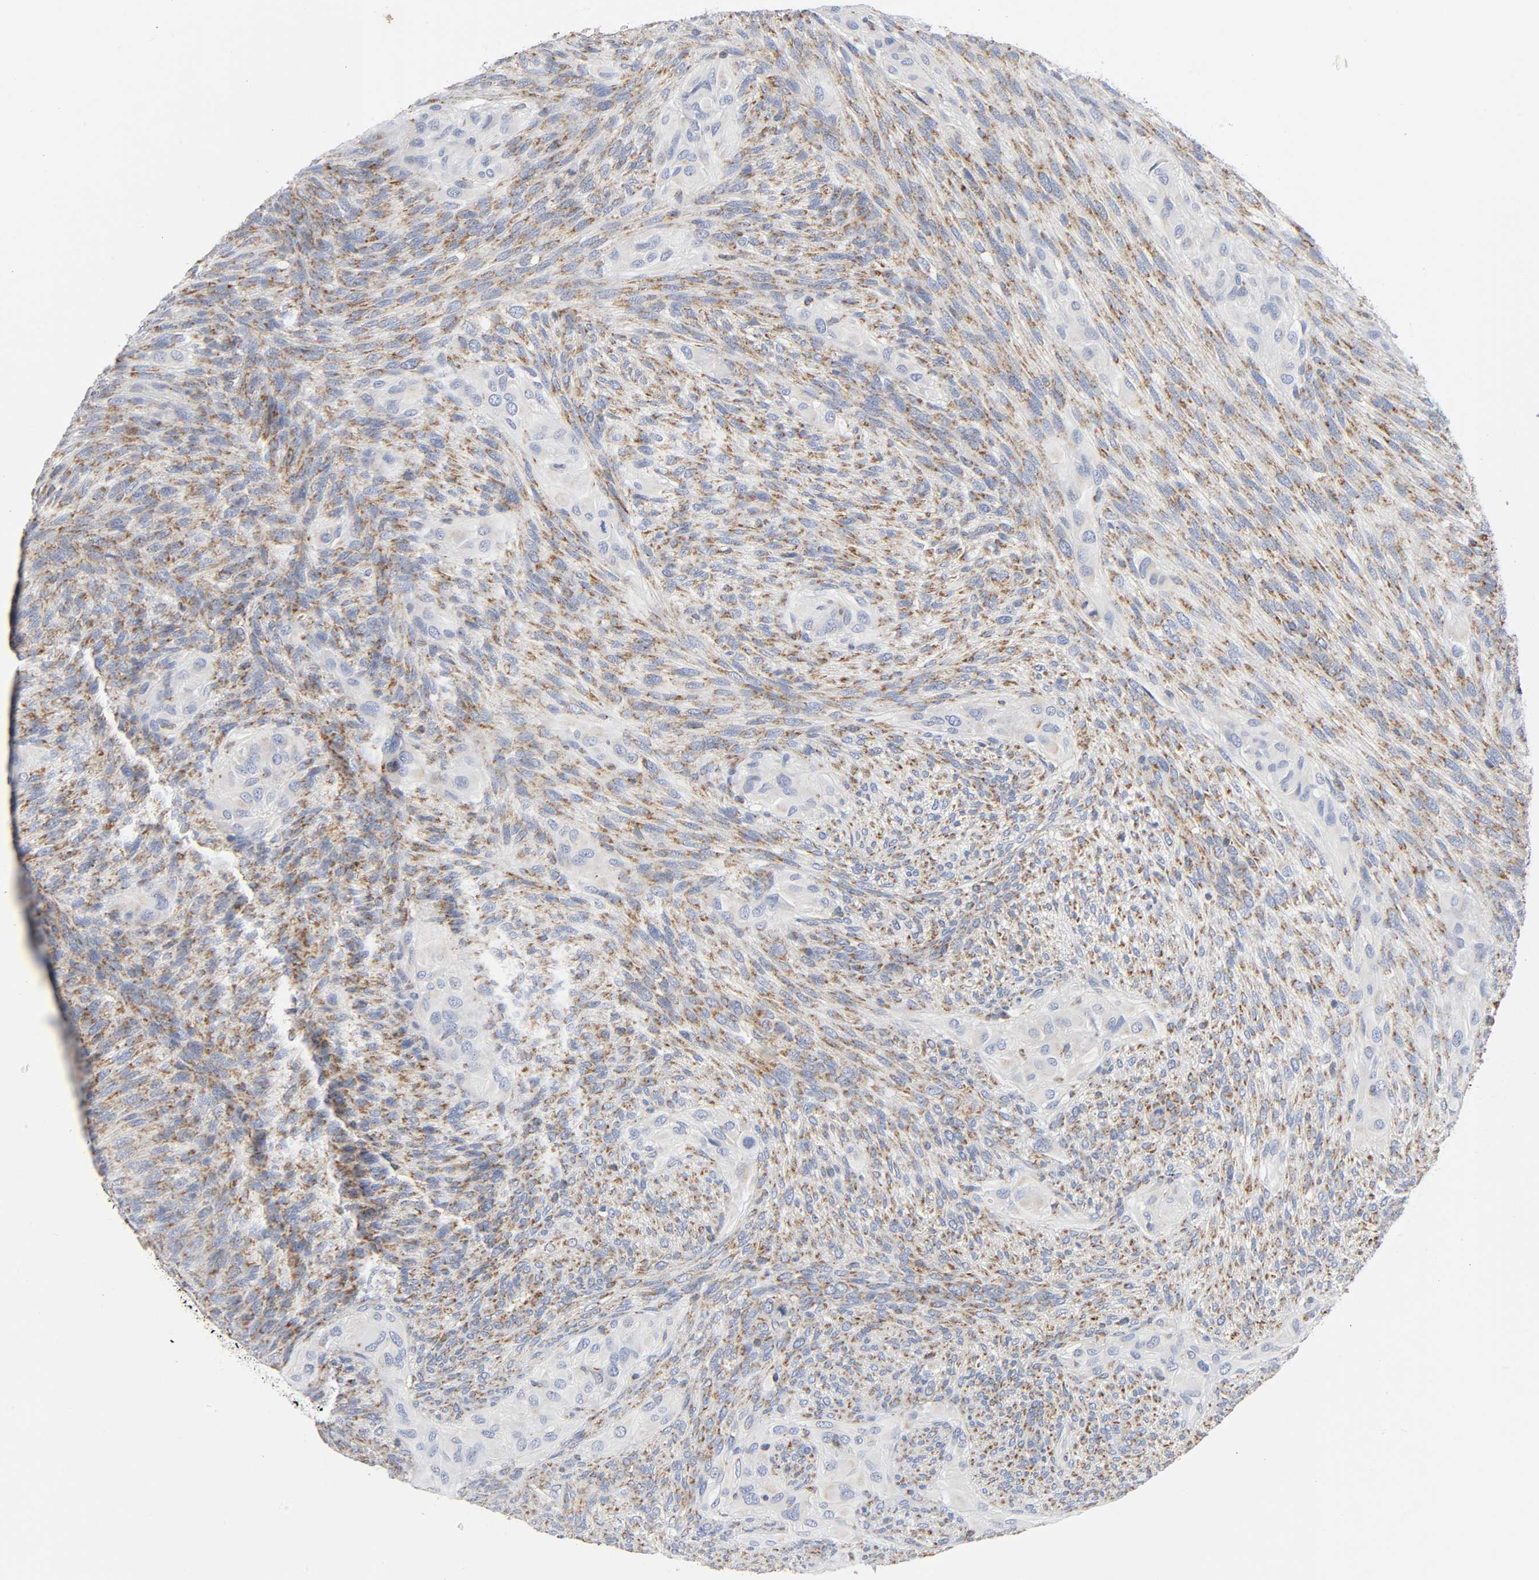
{"staining": {"intensity": "moderate", "quantity": ">75%", "location": "cytoplasmic/membranous"}, "tissue": "glioma", "cell_type": "Tumor cells", "image_type": "cancer", "snomed": [{"axis": "morphology", "description": "Glioma, malignant, High grade"}, {"axis": "topography", "description": "Cerebral cortex"}], "caption": "DAB immunohistochemical staining of glioma exhibits moderate cytoplasmic/membranous protein positivity in approximately >75% of tumor cells.", "gene": "BAK1", "patient": {"sex": "female", "age": 55}}